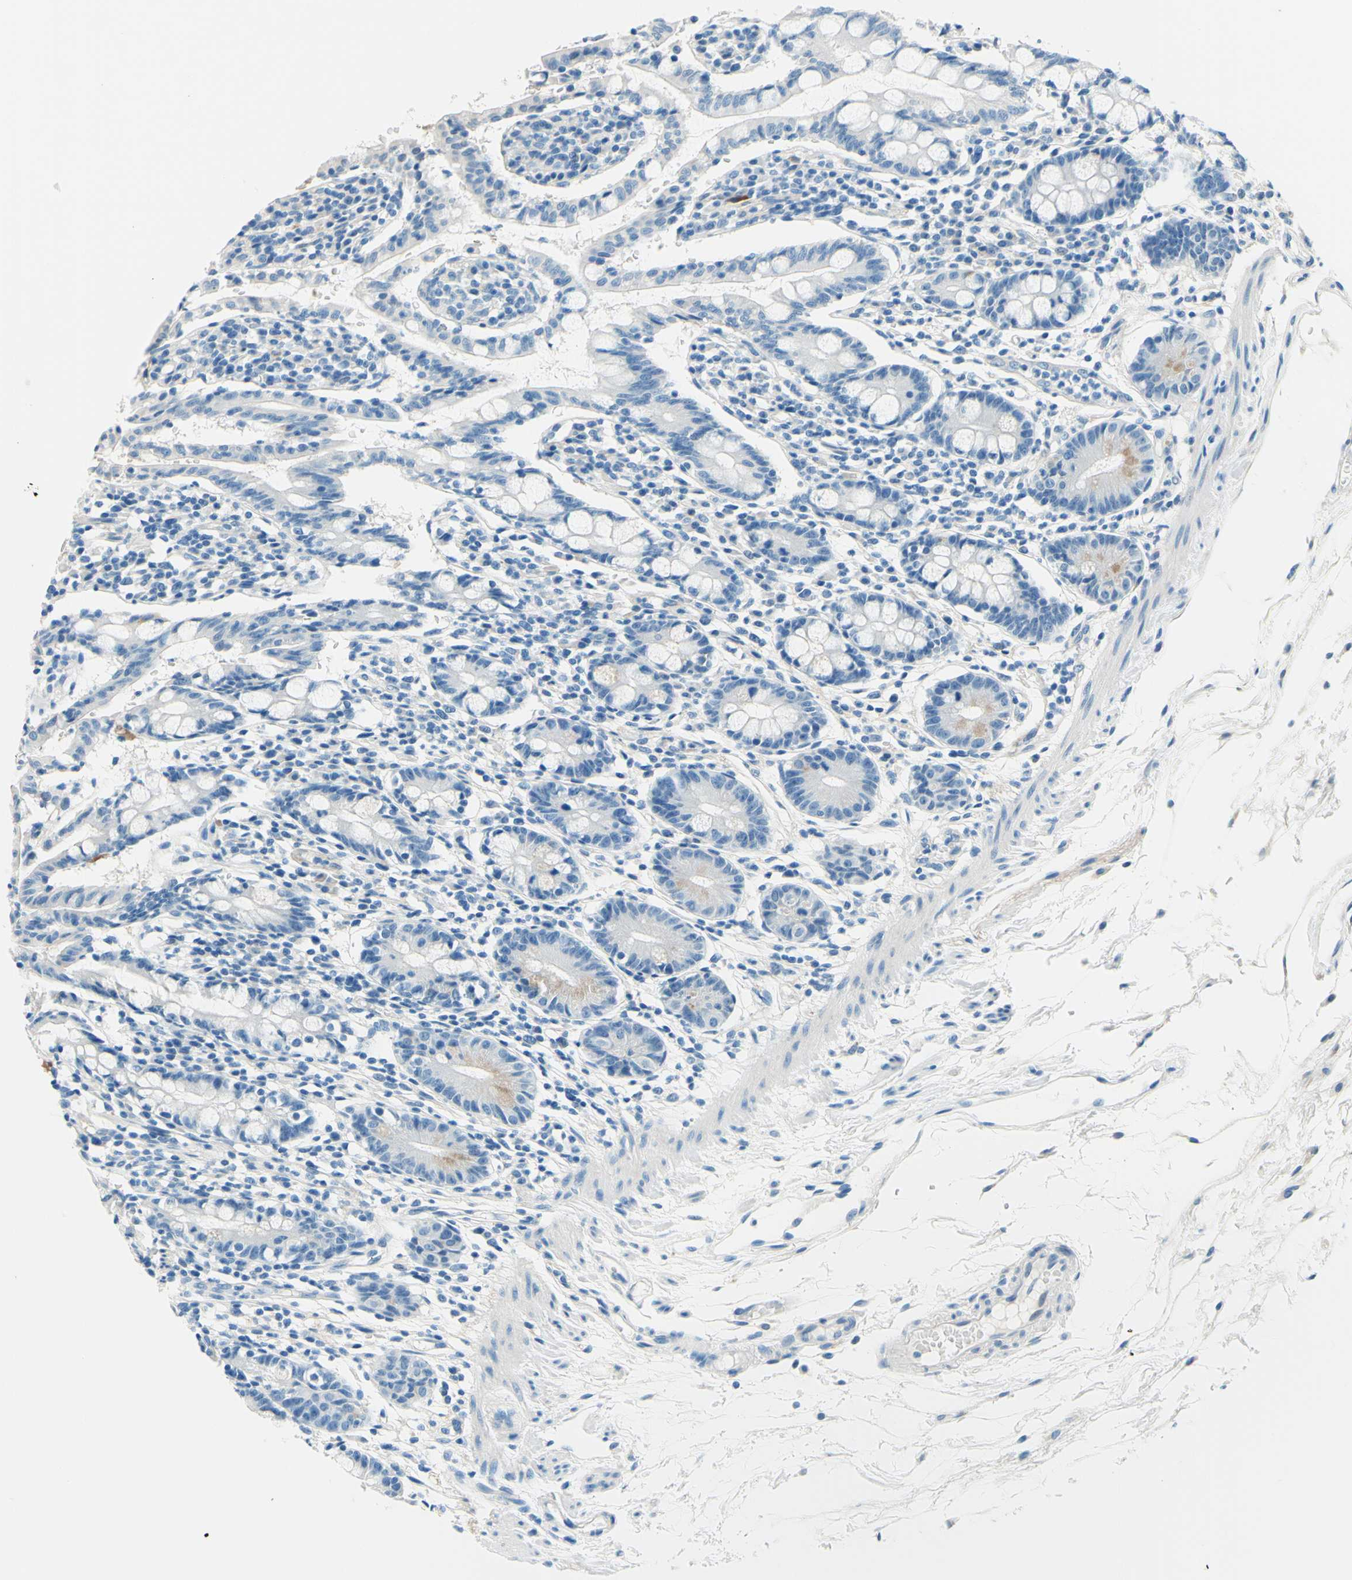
{"staining": {"intensity": "negative", "quantity": "none", "location": "none"}, "tissue": "small intestine", "cell_type": "Glandular cells", "image_type": "normal", "snomed": [{"axis": "morphology", "description": "Normal tissue, NOS"}, {"axis": "morphology", "description": "Cystadenocarcinoma, serous, Metastatic site"}, {"axis": "topography", "description": "Small intestine"}], "caption": "The micrograph shows no significant staining in glandular cells of small intestine.", "gene": "PASD1", "patient": {"sex": "female", "age": 61}}